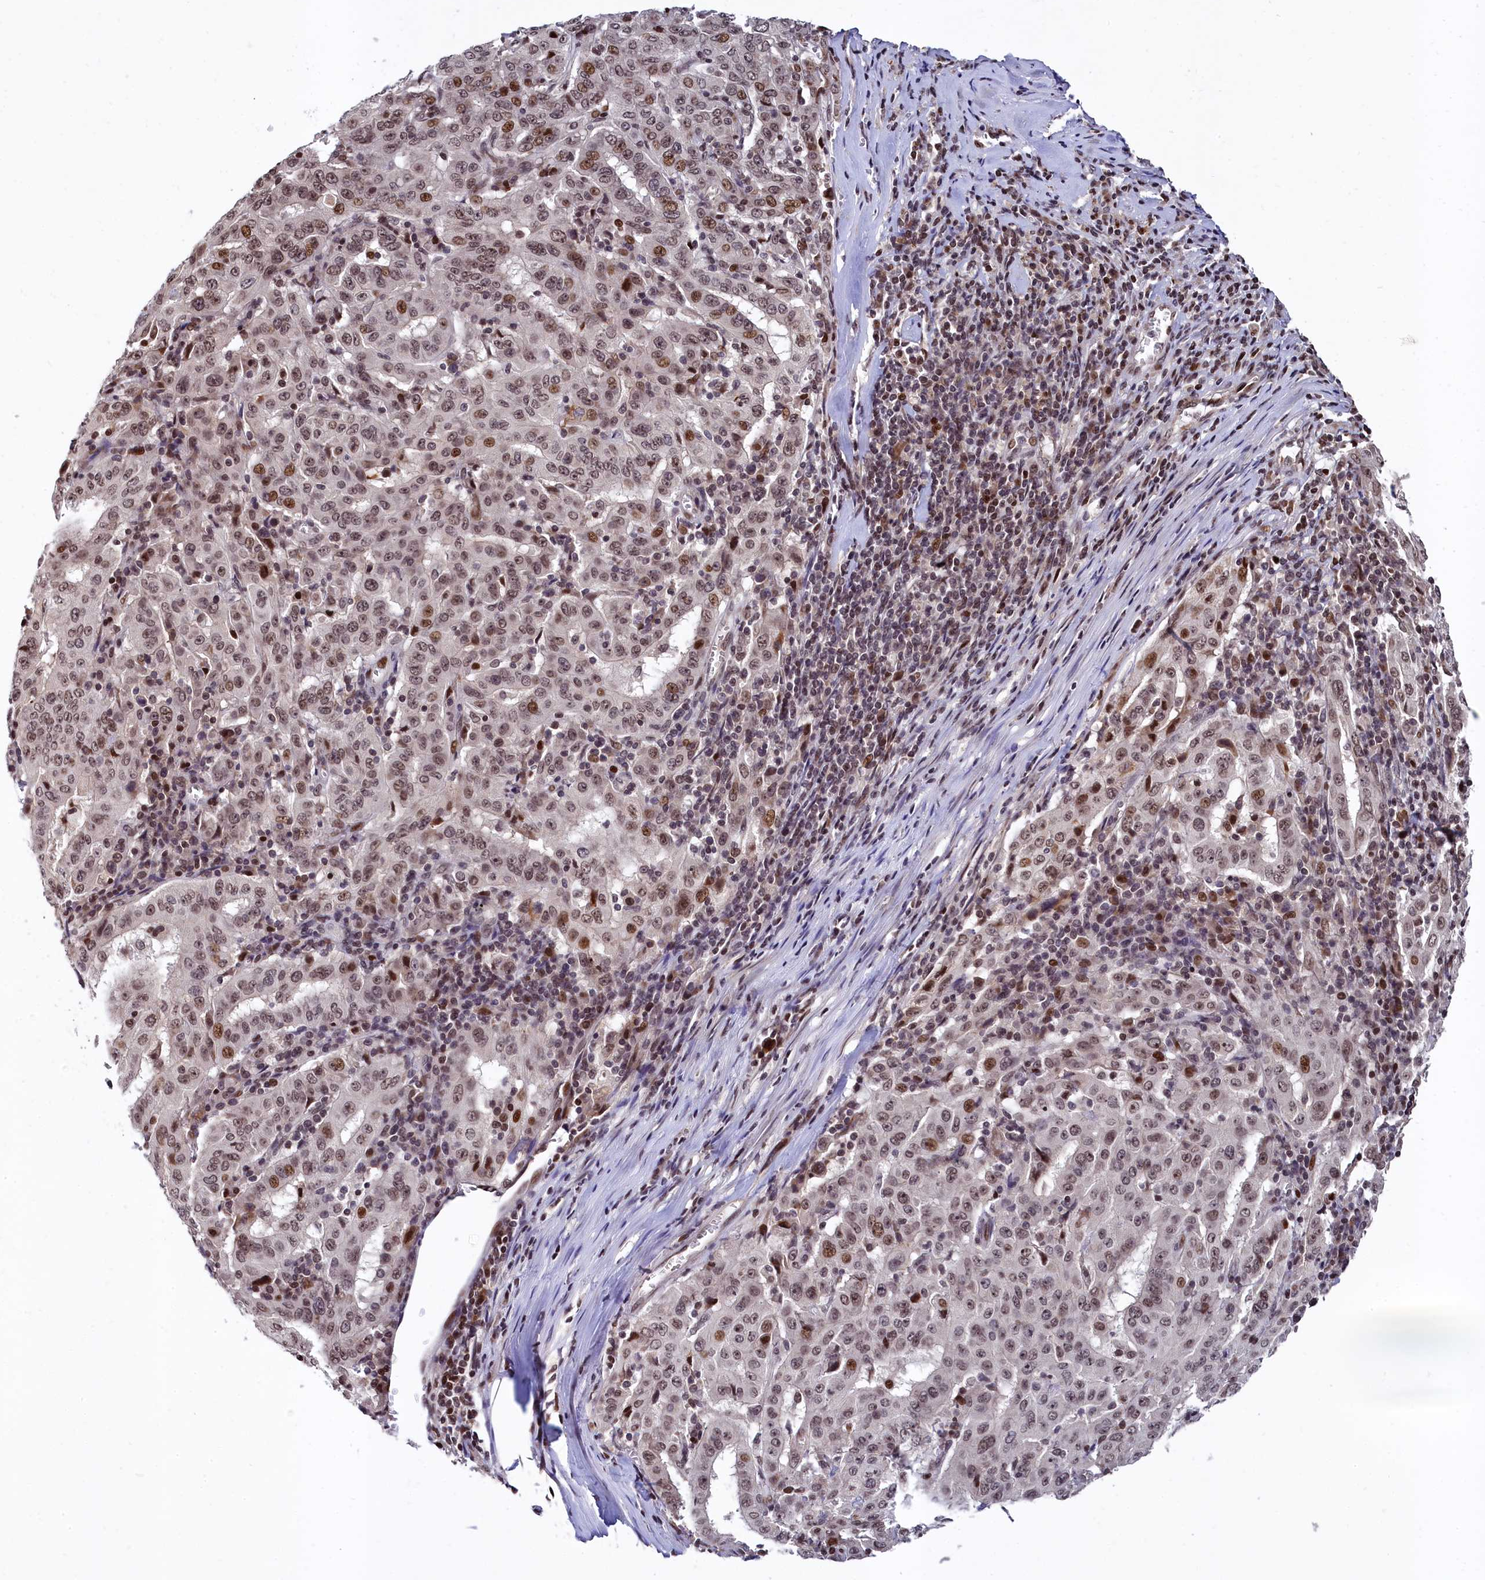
{"staining": {"intensity": "moderate", "quantity": ">75%", "location": "nuclear"}, "tissue": "pancreatic cancer", "cell_type": "Tumor cells", "image_type": "cancer", "snomed": [{"axis": "morphology", "description": "Adenocarcinoma, NOS"}, {"axis": "topography", "description": "Pancreas"}], "caption": "Pancreatic cancer (adenocarcinoma) was stained to show a protein in brown. There is medium levels of moderate nuclear staining in approximately >75% of tumor cells.", "gene": "FAM217B", "patient": {"sex": "male", "age": 63}}